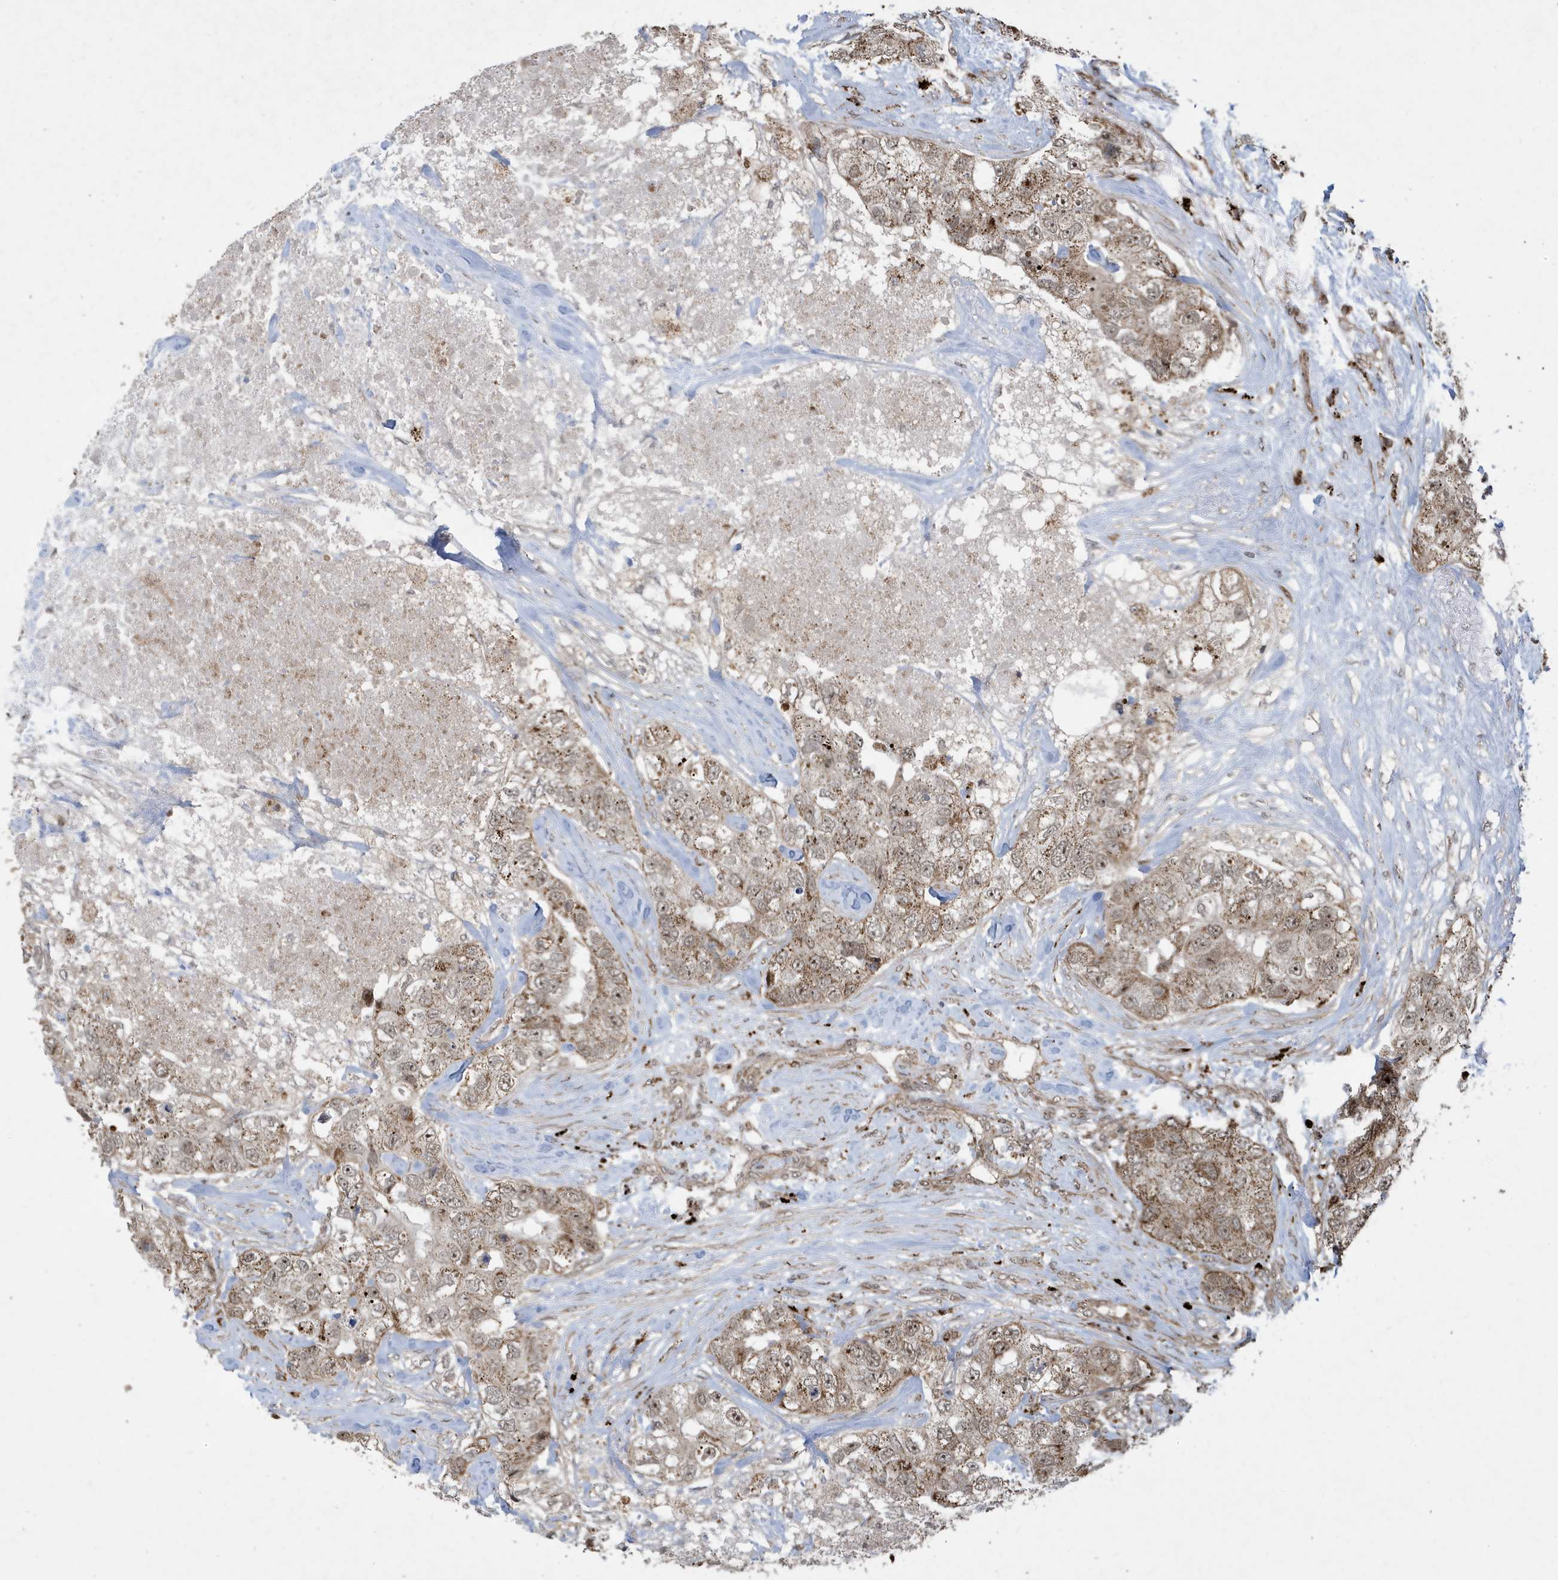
{"staining": {"intensity": "moderate", "quantity": "25%-75%", "location": "cytoplasmic/membranous"}, "tissue": "breast cancer", "cell_type": "Tumor cells", "image_type": "cancer", "snomed": [{"axis": "morphology", "description": "Duct carcinoma"}, {"axis": "topography", "description": "Breast"}], "caption": "Immunohistochemical staining of human breast cancer (infiltrating ductal carcinoma) reveals moderate cytoplasmic/membranous protein staining in about 25%-75% of tumor cells.", "gene": "FAM9B", "patient": {"sex": "female", "age": 62}}